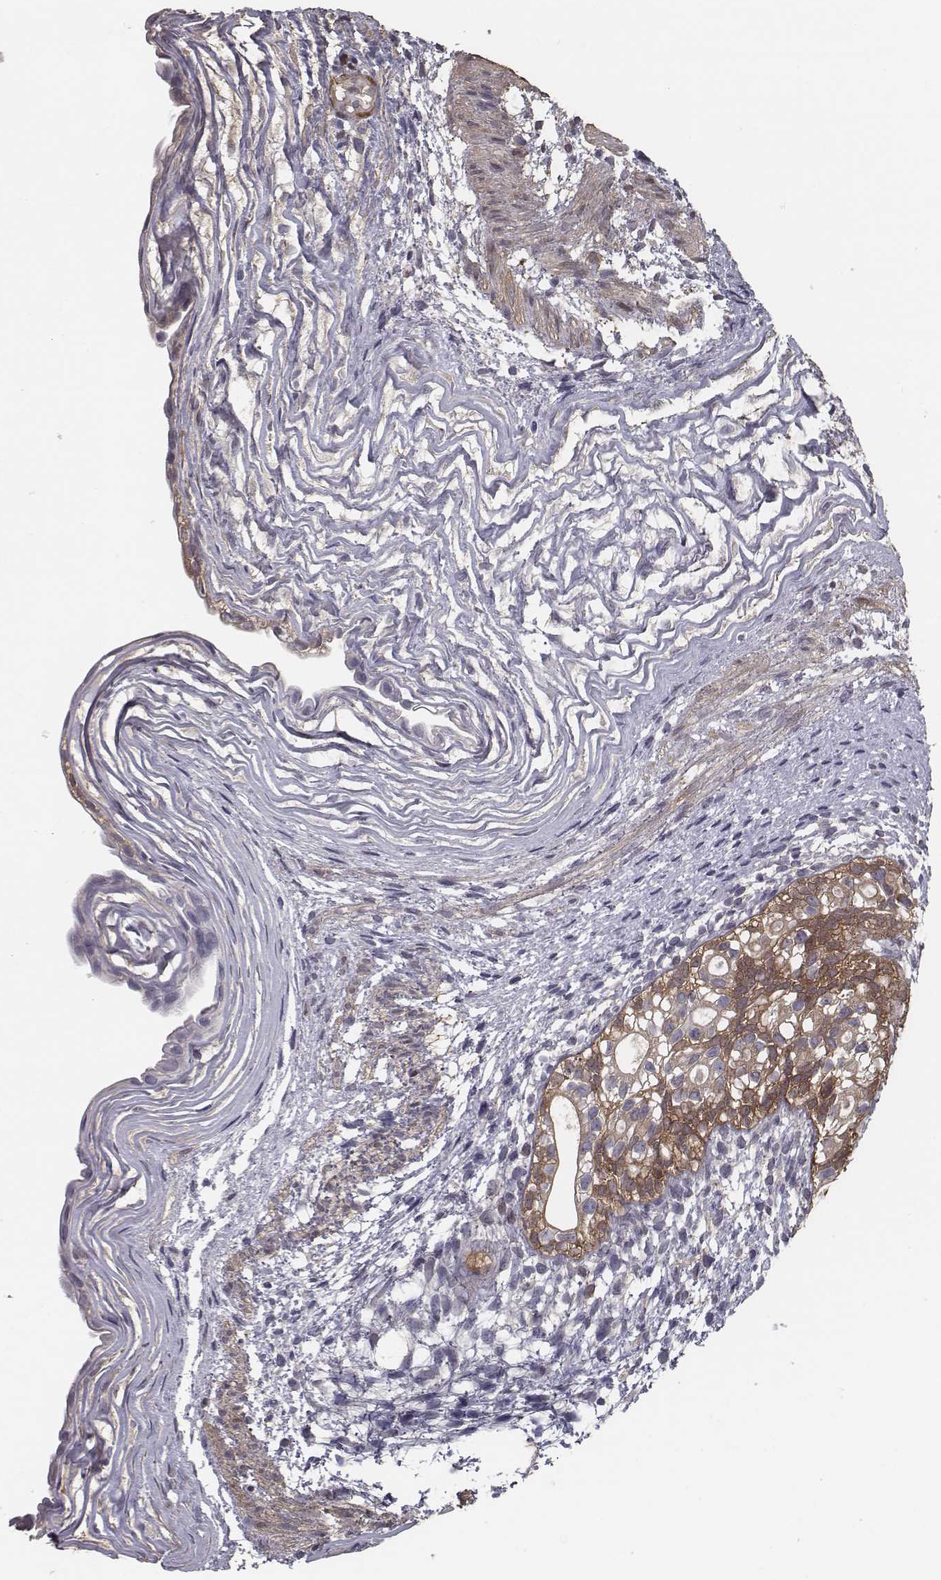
{"staining": {"intensity": "moderate", "quantity": "25%-75%", "location": "cytoplasmic/membranous"}, "tissue": "testis cancer", "cell_type": "Tumor cells", "image_type": "cancer", "snomed": [{"axis": "morphology", "description": "Normal tissue, NOS"}, {"axis": "morphology", "description": "Carcinoma, Embryonal, NOS"}, {"axis": "topography", "description": "Testis"}, {"axis": "topography", "description": "Epididymis"}], "caption": "Embryonal carcinoma (testis) stained with IHC reveals moderate cytoplasmic/membranous expression in approximately 25%-75% of tumor cells. The protein is stained brown, and the nuclei are stained in blue (DAB IHC with brightfield microscopy, high magnification).", "gene": "ISYNA1", "patient": {"sex": "male", "age": 24}}